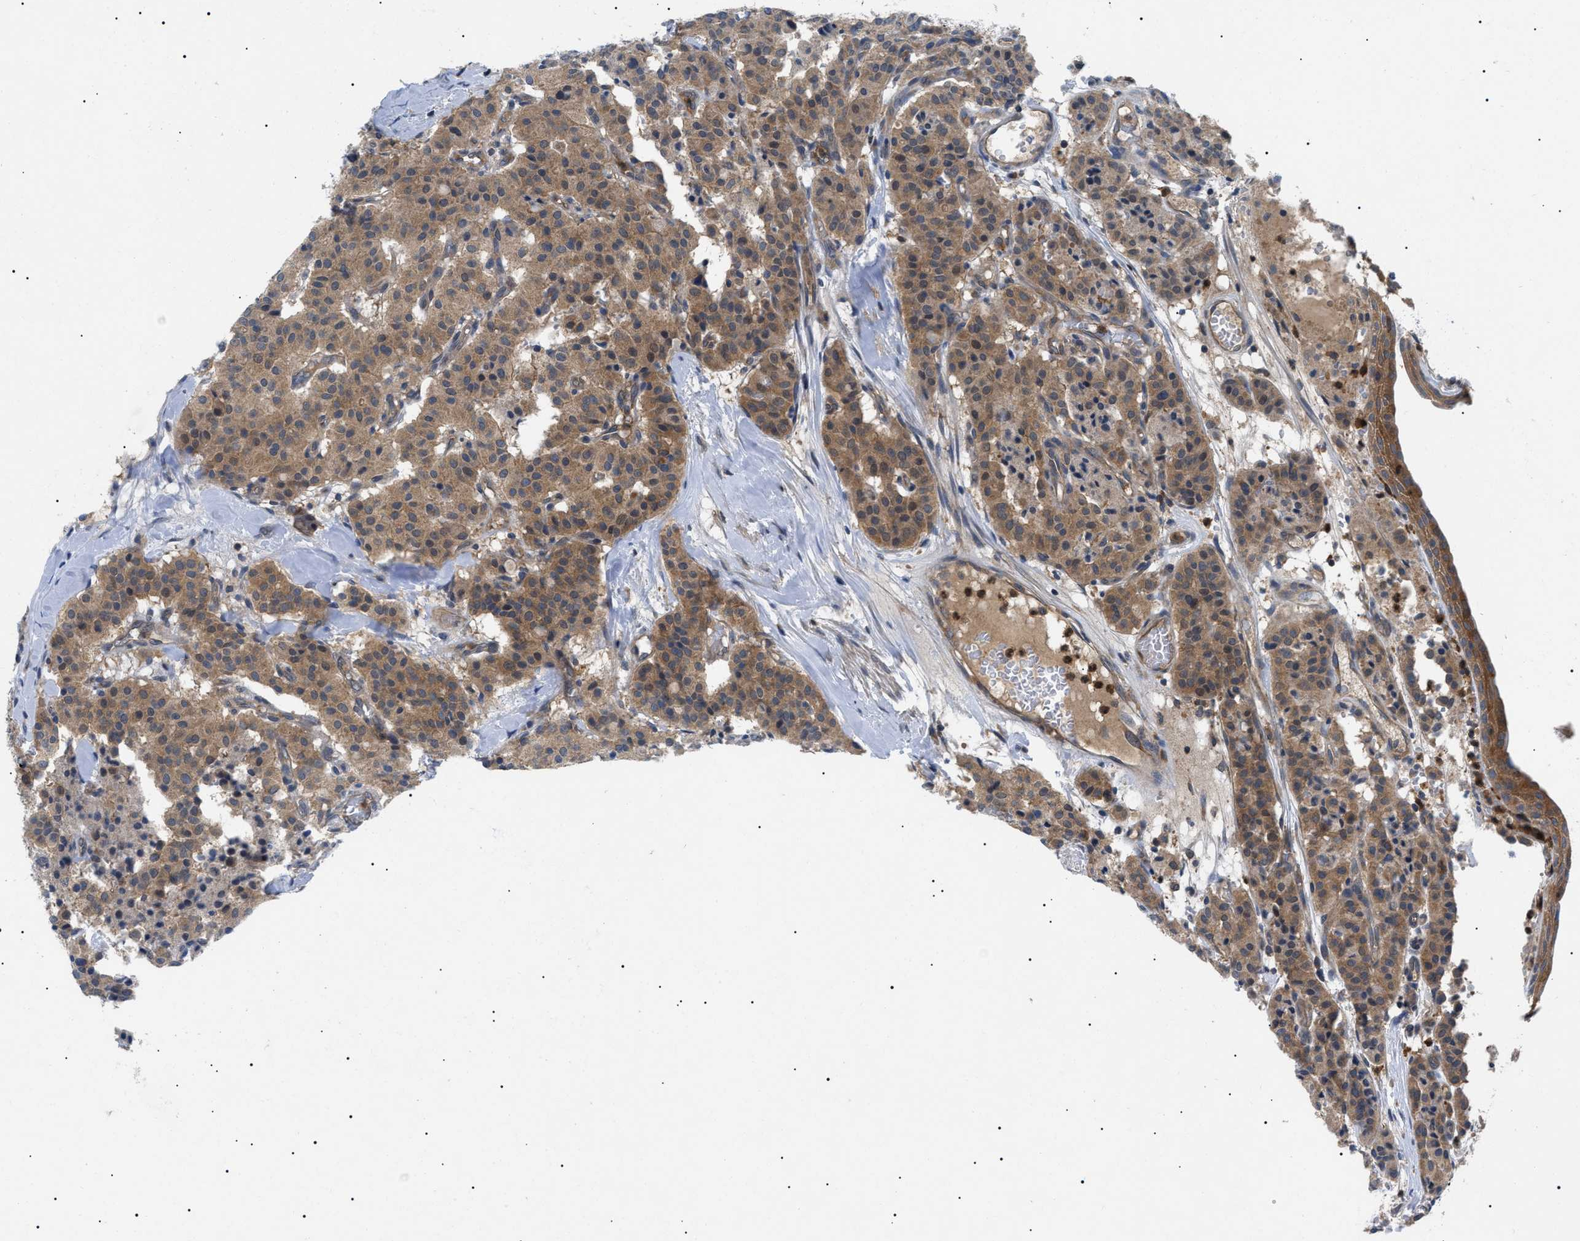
{"staining": {"intensity": "moderate", "quantity": ">75%", "location": "cytoplasmic/membranous"}, "tissue": "carcinoid", "cell_type": "Tumor cells", "image_type": "cancer", "snomed": [{"axis": "morphology", "description": "Carcinoid, malignant, NOS"}, {"axis": "topography", "description": "Lung"}], "caption": "Human carcinoid stained with a brown dye reveals moderate cytoplasmic/membranous positive positivity in about >75% of tumor cells.", "gene": "RIPK1", "patient": {"sex": "male", "age": 30}}